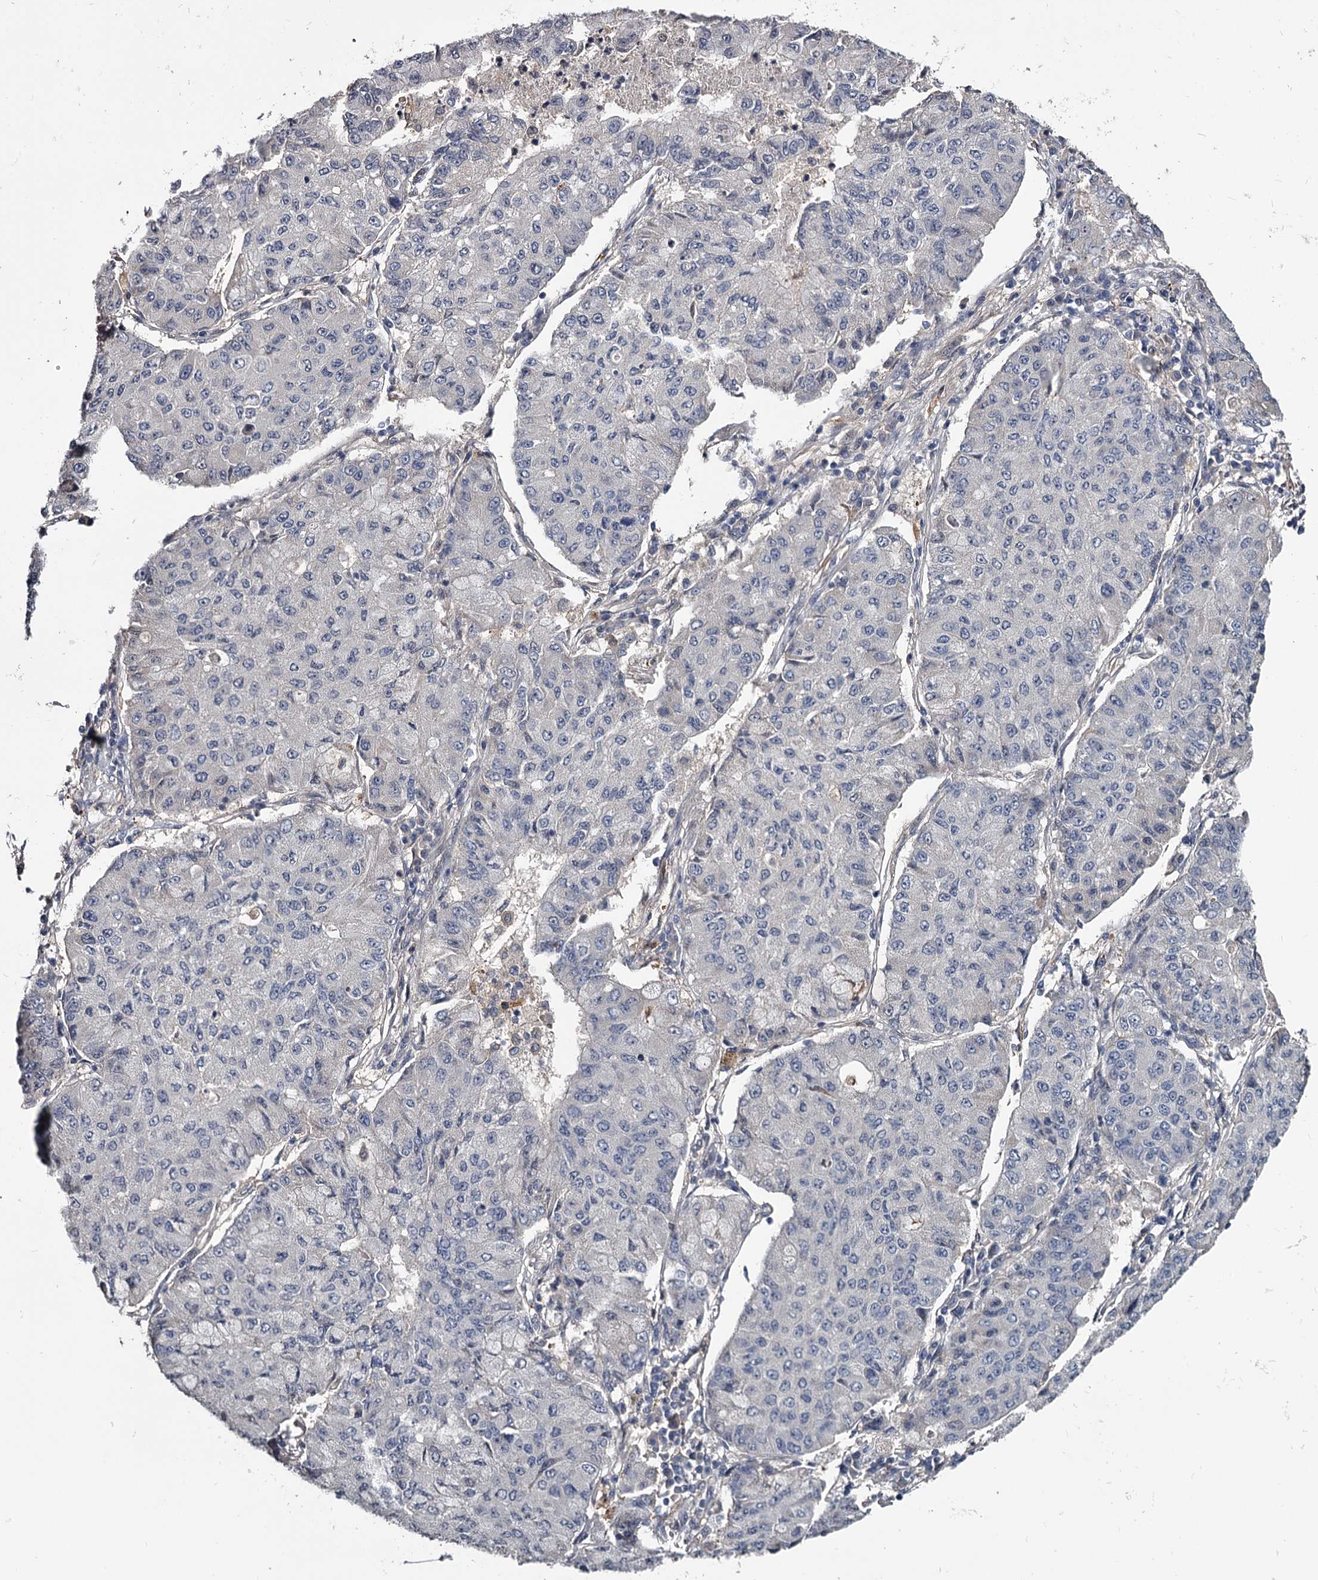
{"staining": {"intensity": "negative", "quantity": "none", "location": "none"}, "tissue": "lung cancer", "cell_type": "Tumor cells", "image_type": "cancer", "snomed": [{"axis": "morphology", "description": "Squamous cell carcinoma, NOS"}, {"axis": "topography", "description": "Lung"}], "caption": "Squamous cell carcinoma (lung) was stained to show a protein in brown. There is no significant staining in tumor cells.", "gene": "GSTO1", "patient": {"sex": "male", "age": 74}}